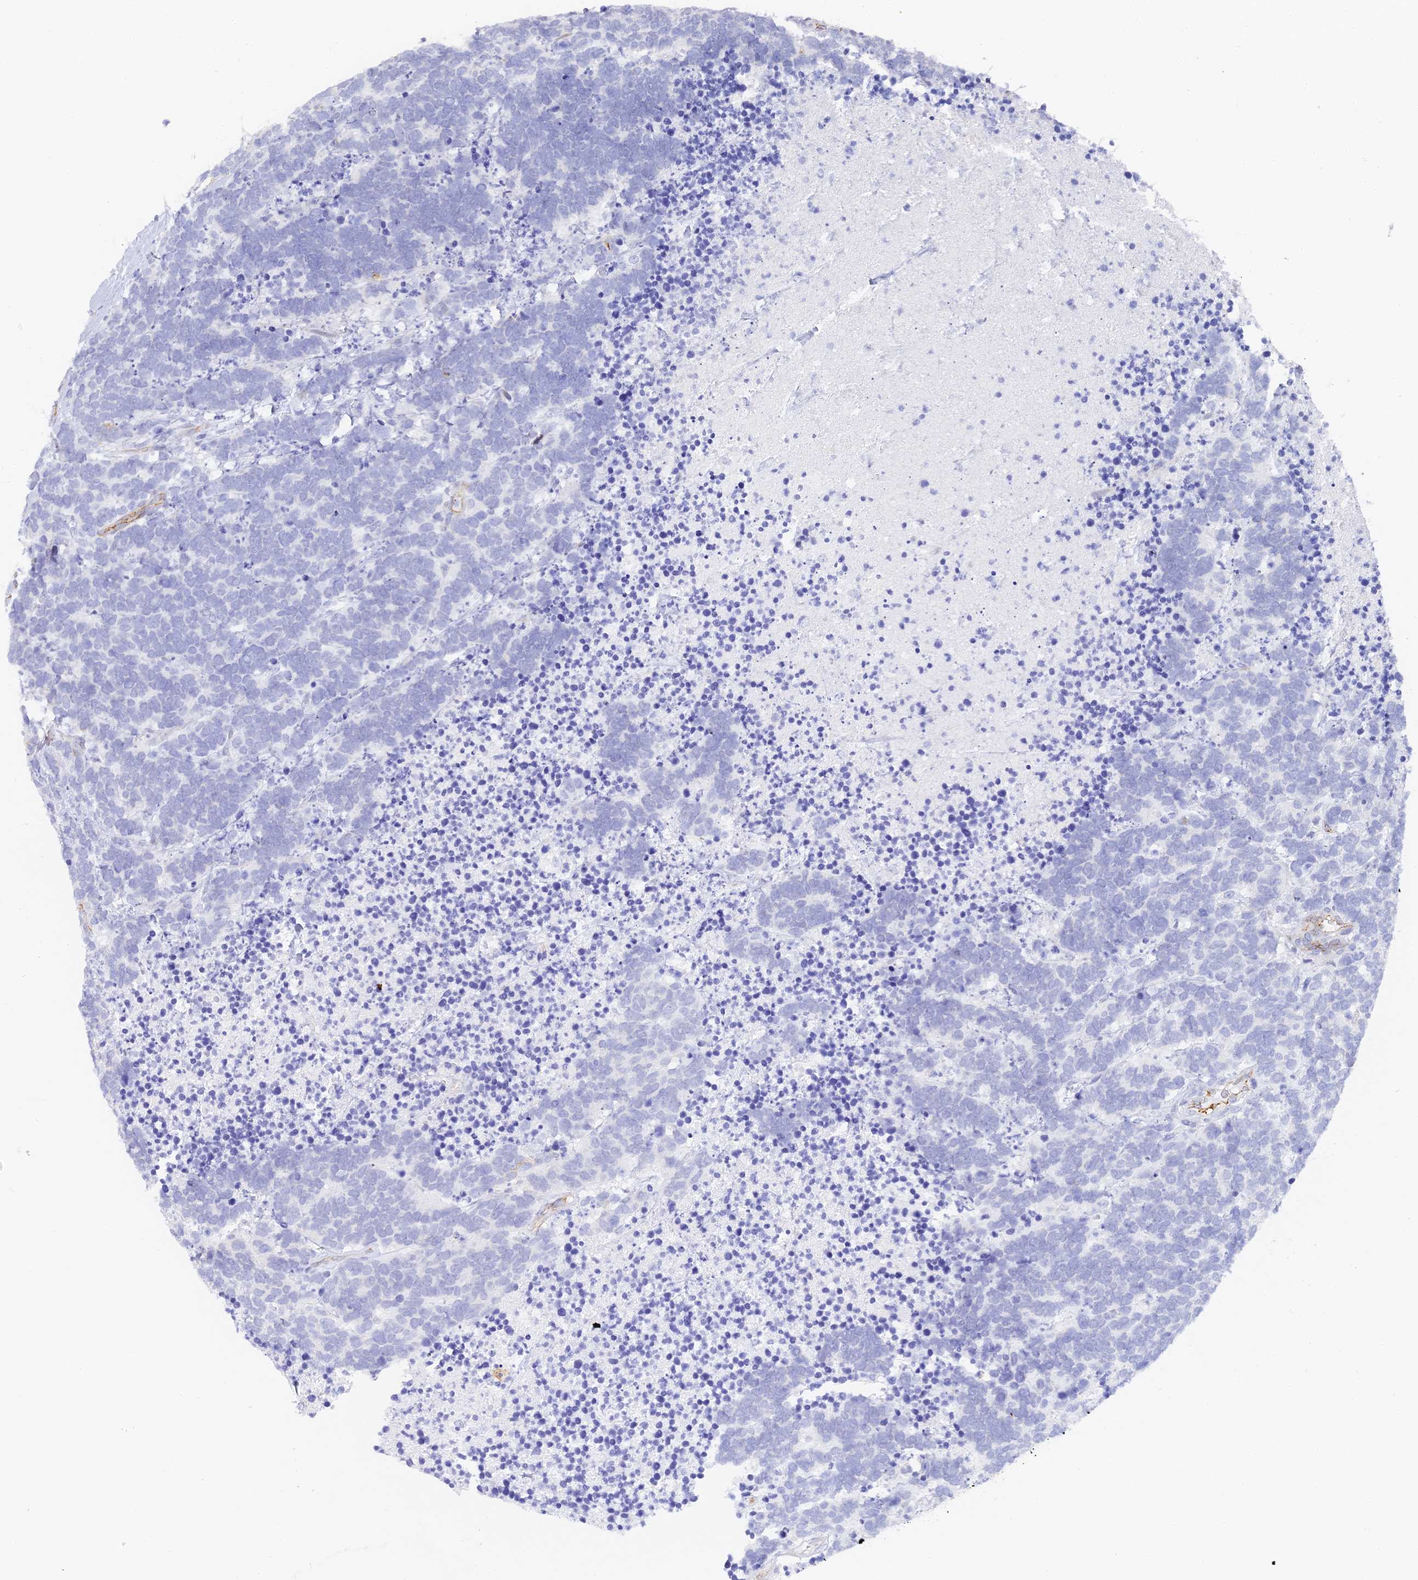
{"staining": {"intensity": "negative", "quantity": "none", "location": "none"}, "tissue": "carcinoid", "cell_type": "Tumor cells", "image_type": "cancer", "snomed": [{"axis": "morphology", "description": "Carcinoma, NOS"}, {"axis": "morphology", "description": "Carcinoid, malignant, NOS"}, {"axis": "topography", "description": "Urinary bladder"}], "caption": "Immunohistochemistry (IHC) of human carcinoma shows no positivity in tumor cells.", "gene": "GJA1", "patient": {"sex": "male", "age": 57}}